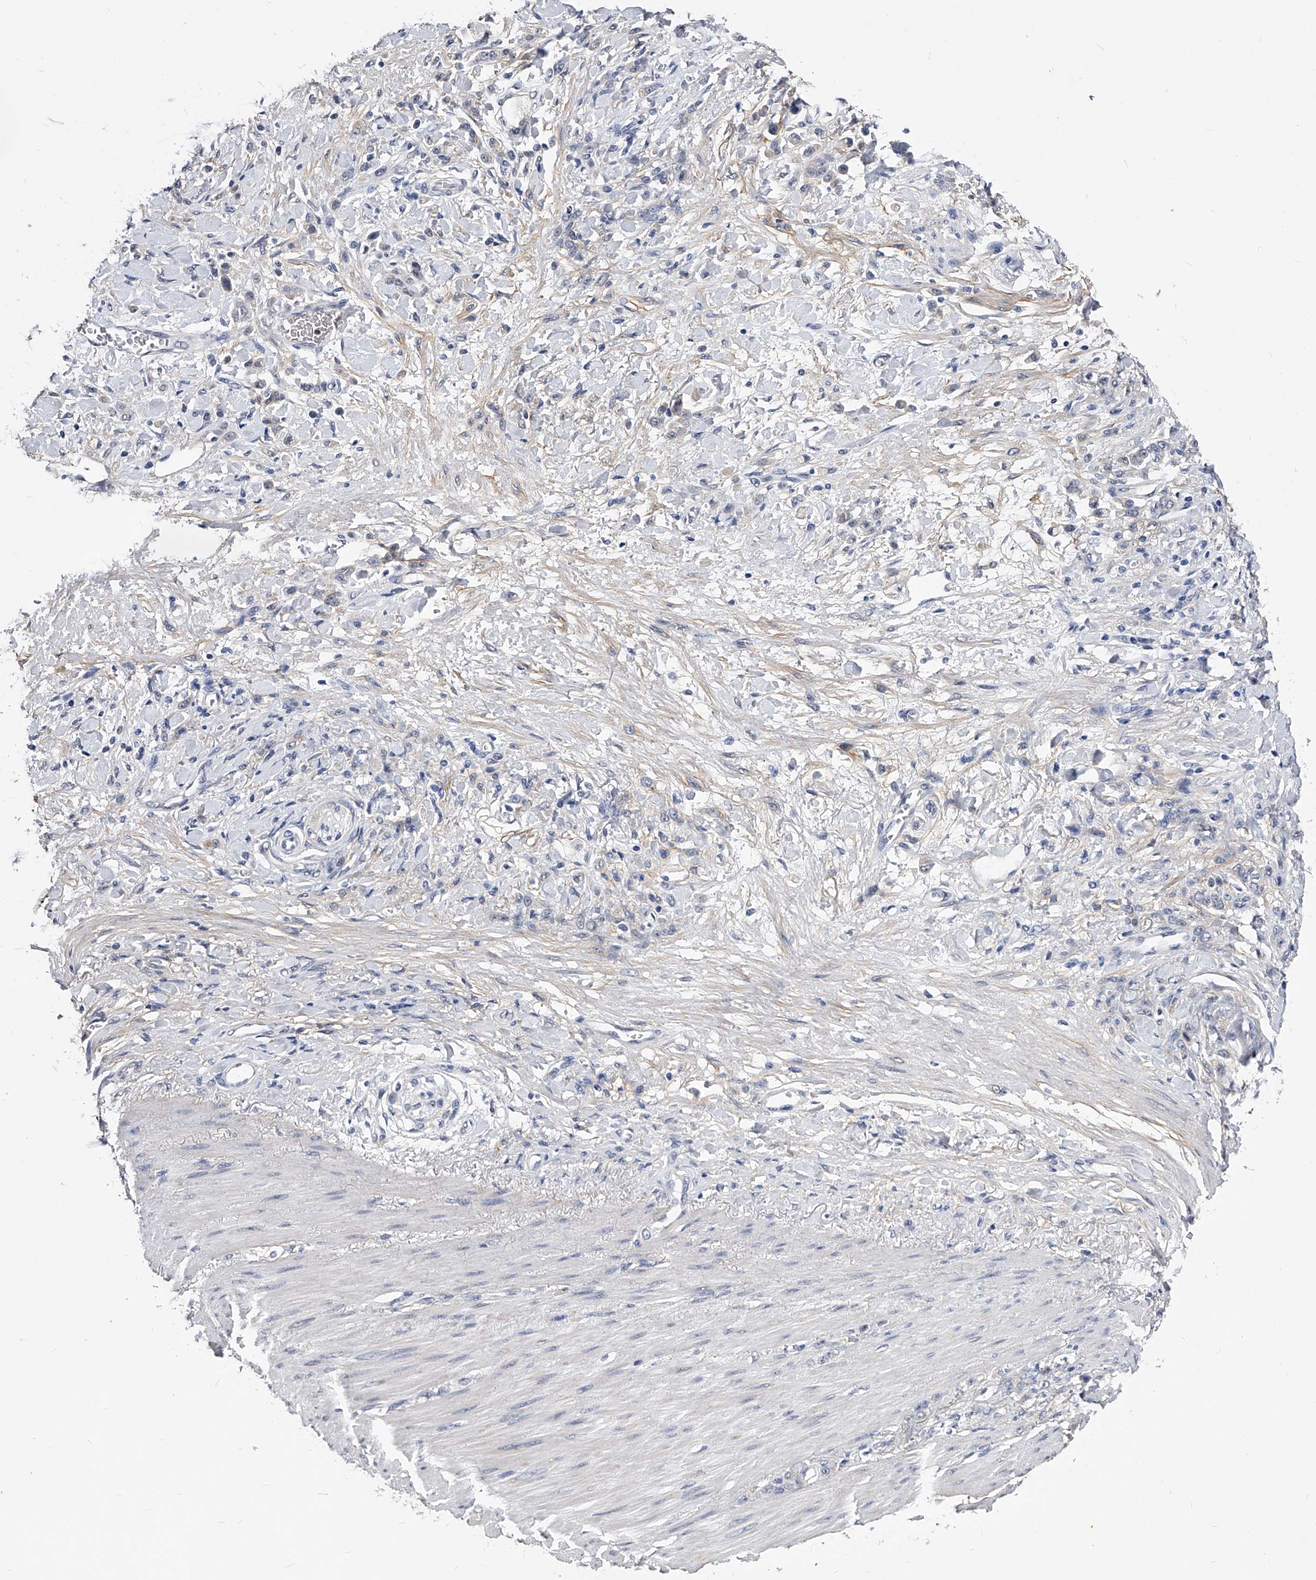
{"staining": {"intensity": "negative", "quantity": "none", "location": "none"}, "tissue": "stomach cancer", "cell_type": "Tumor cells", "image_type": "cancer", "snomed": [{"axis": "morphology", "description": "Normal tissue, NOS"}, {"axis": "morphology", "description": "Adenocarcinoma, NOS"}, {"axis": "topography", "description": "Stomach"}], "caption": "This is an immunohistochemistry (IHC) micrograph of human stomach cancer (adenocarcinoma). There is no staining in tumor cells.", "gene": "ZNF529", "patient": {"sex": "male", "age": 82}}